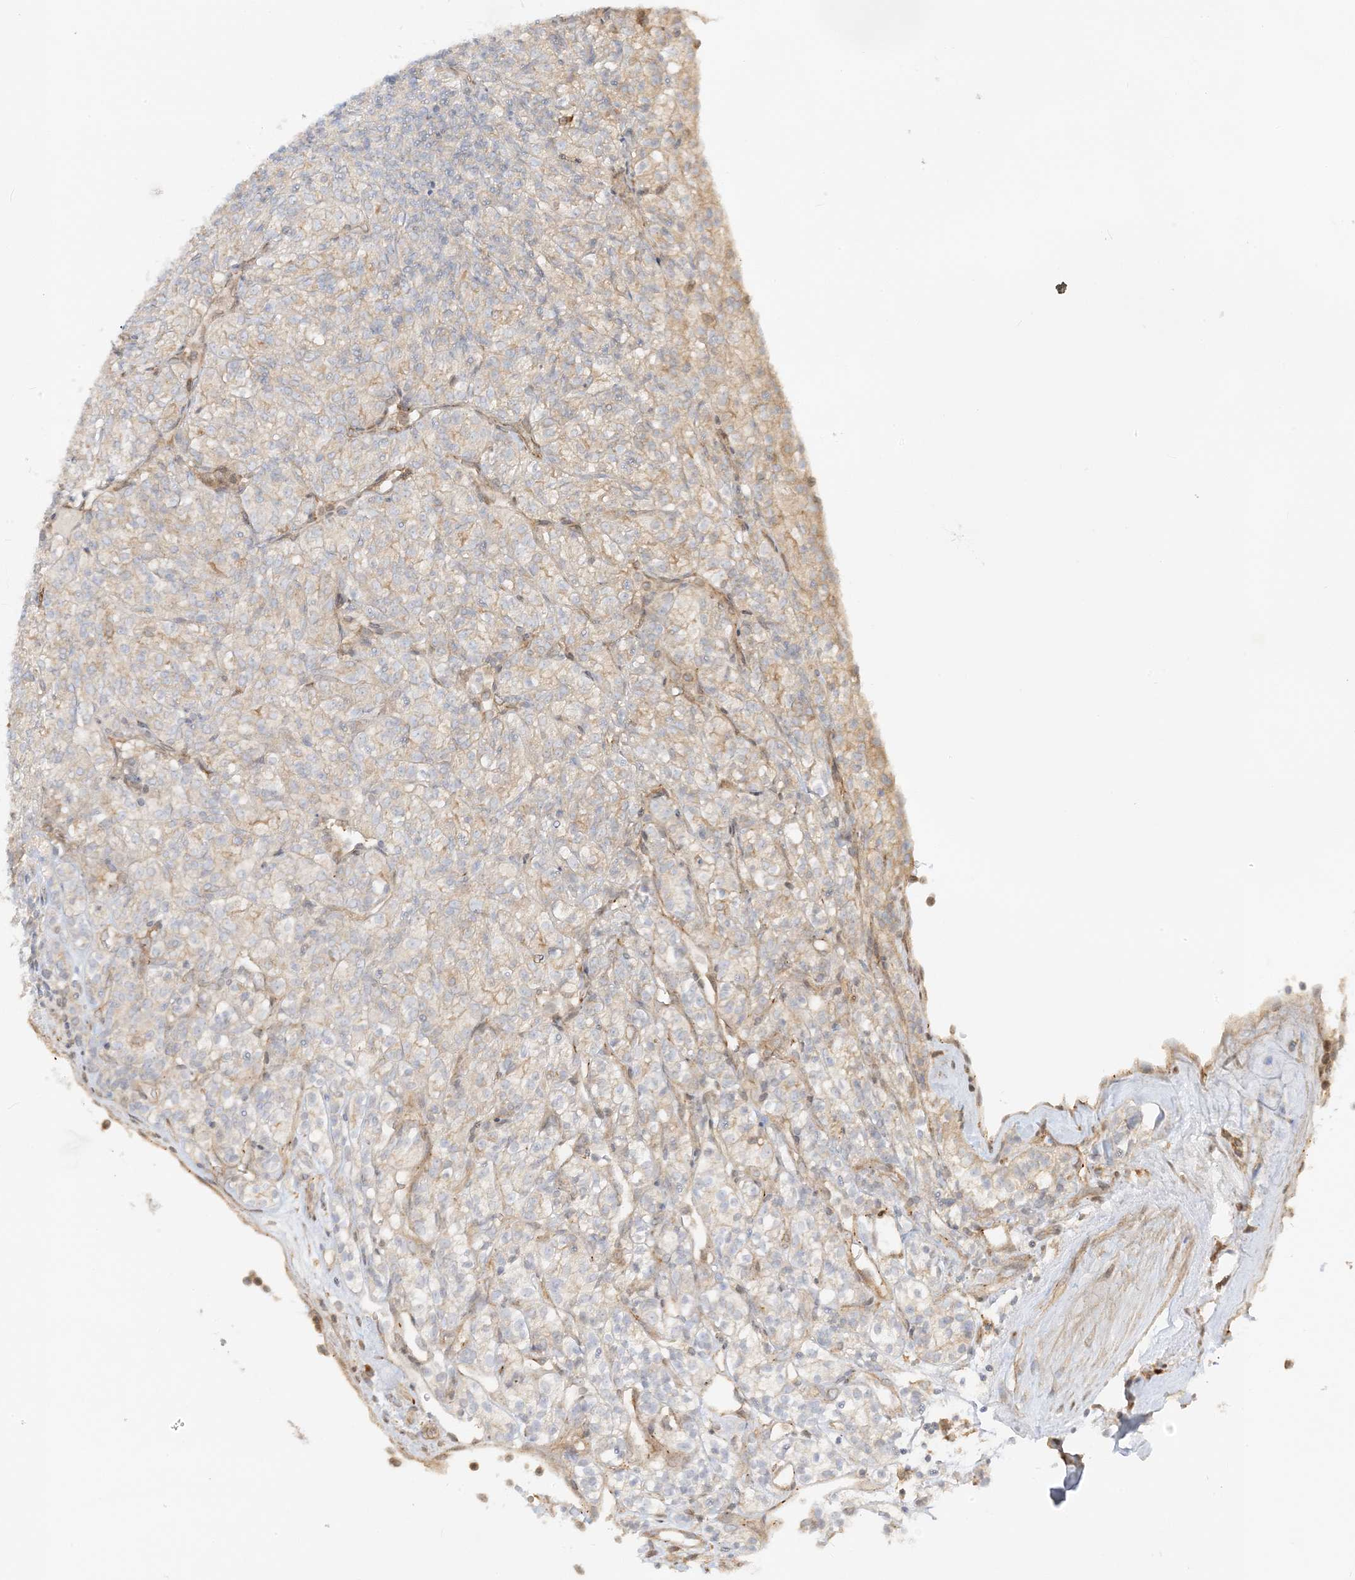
{"staining": {"intensity": "weak", "quantity": "25%-75%", "location": "cytoplasmic/membranous"}, "tissue": "renal cancer", "cell_type": "Tumor cells", "image_type": "cancer", "snomed": [{"axis": "morphology", "description": "Adenocarcinoma, NOS"}, {"axis": "topography", "description": "Kidney"}], "caption": "Immunohistochemistry (IHC) of human renal adenocarcinoma displays low levels of weak cytoplasmic/membranous positivity in about 25%-75% of tumor cells. (Stains: DAB in brown, nuclei in blue, Microscopy: brightfield microscopy at high magnification).", "gene": "SCARF2", "patient": {"sex": "male", "age": 77}}